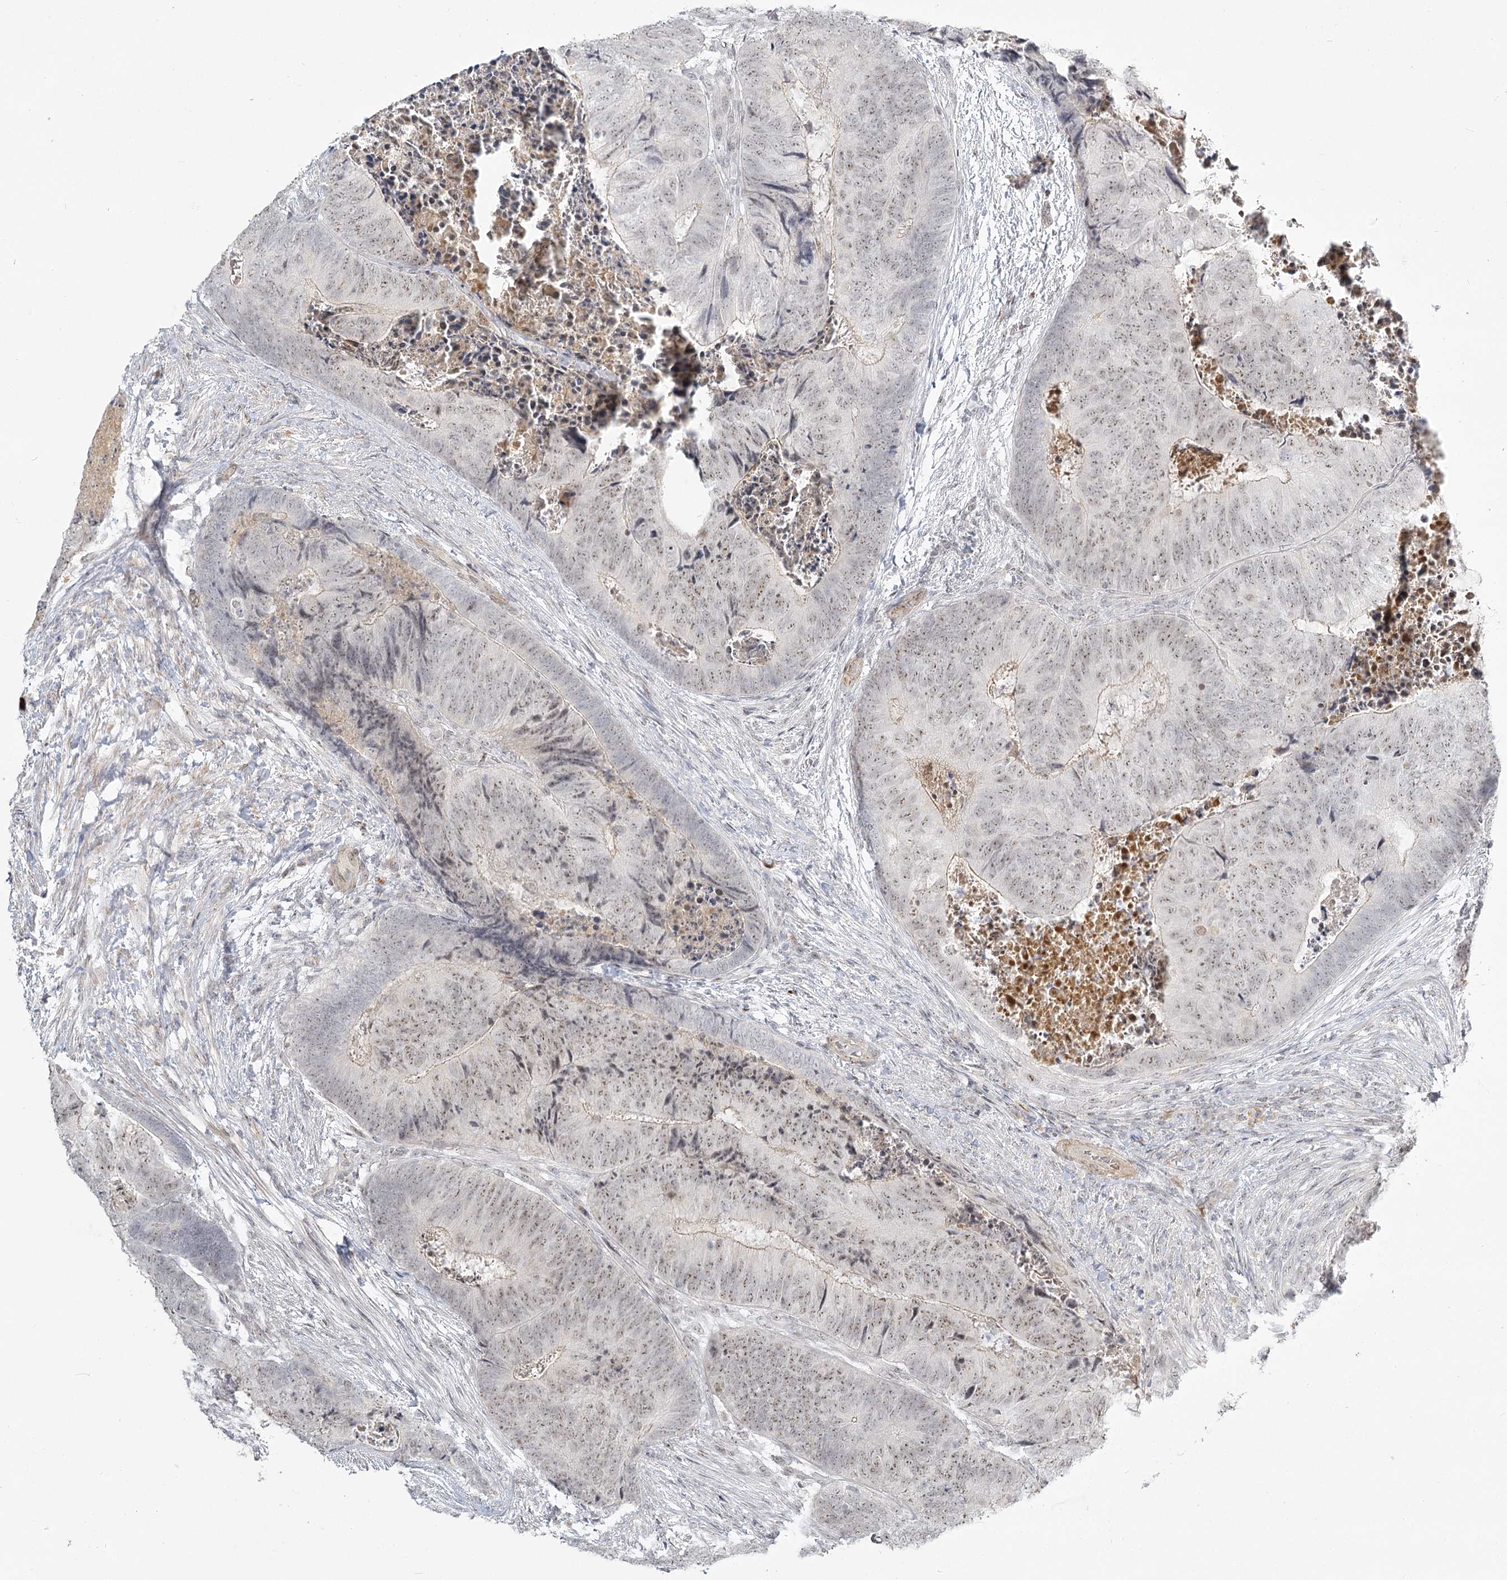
{"staining": {"intensity": "weak", "quantity": ">75%", "location": "nuclear"}, "tissue": "colorectal cancer", "cell_type": "Tumor cells", "image_type": "cancer", "snomed": [{"axis": "morphology", "description": "Adenocarcinoma, NOS"}, {"axis": "topography", "description": "Colon"}], "caption": "Colorectal cancer was stained to show a protein in brown. There is low levels of weak nuclear positivity in approximately >75% of tumor cells.", "gene": "EXOSC7", "patient": {"sex": "female", "age": 67}}